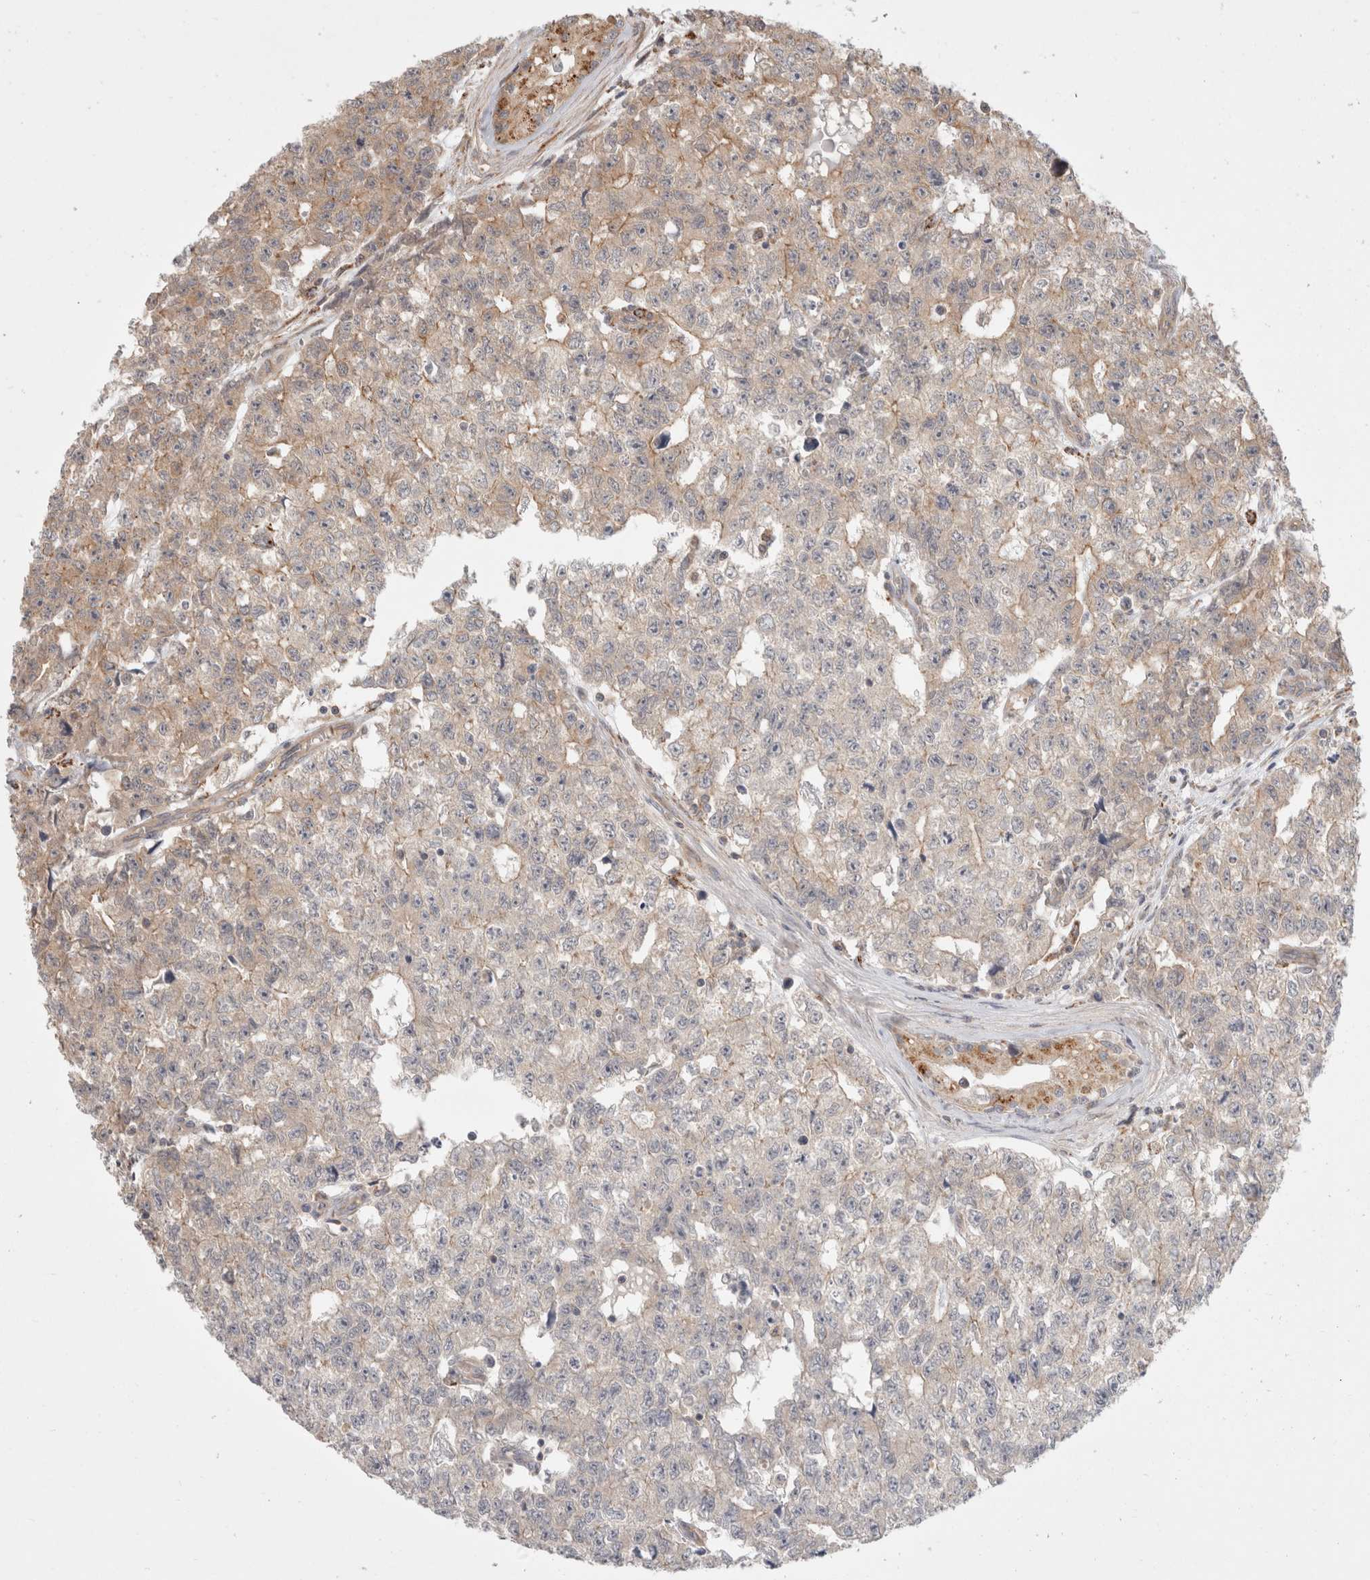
{"staining": {"intensity": "weak", "quantity": "<25%", "location": "cytoplasmic/membranous"}, "tissue": "testis cancer", "cell_type": "Tumor cells", "image_type": "cancer", "snomed": [{"axis": "morphology", "description": "Carcinoma, Embryonal, NOS"}, {"axis": "topography", "description": "Testis"}], "caption": "Tumor cells are negative for brown protein staining in testis cancer. The staining is performed using DAB (3,3'-diaminobenzidine) brown chromogen with nuclei counter-stained in using hematoxylin.", "gene": "HROB", "patient": {"sex": "male", "age": 28}}